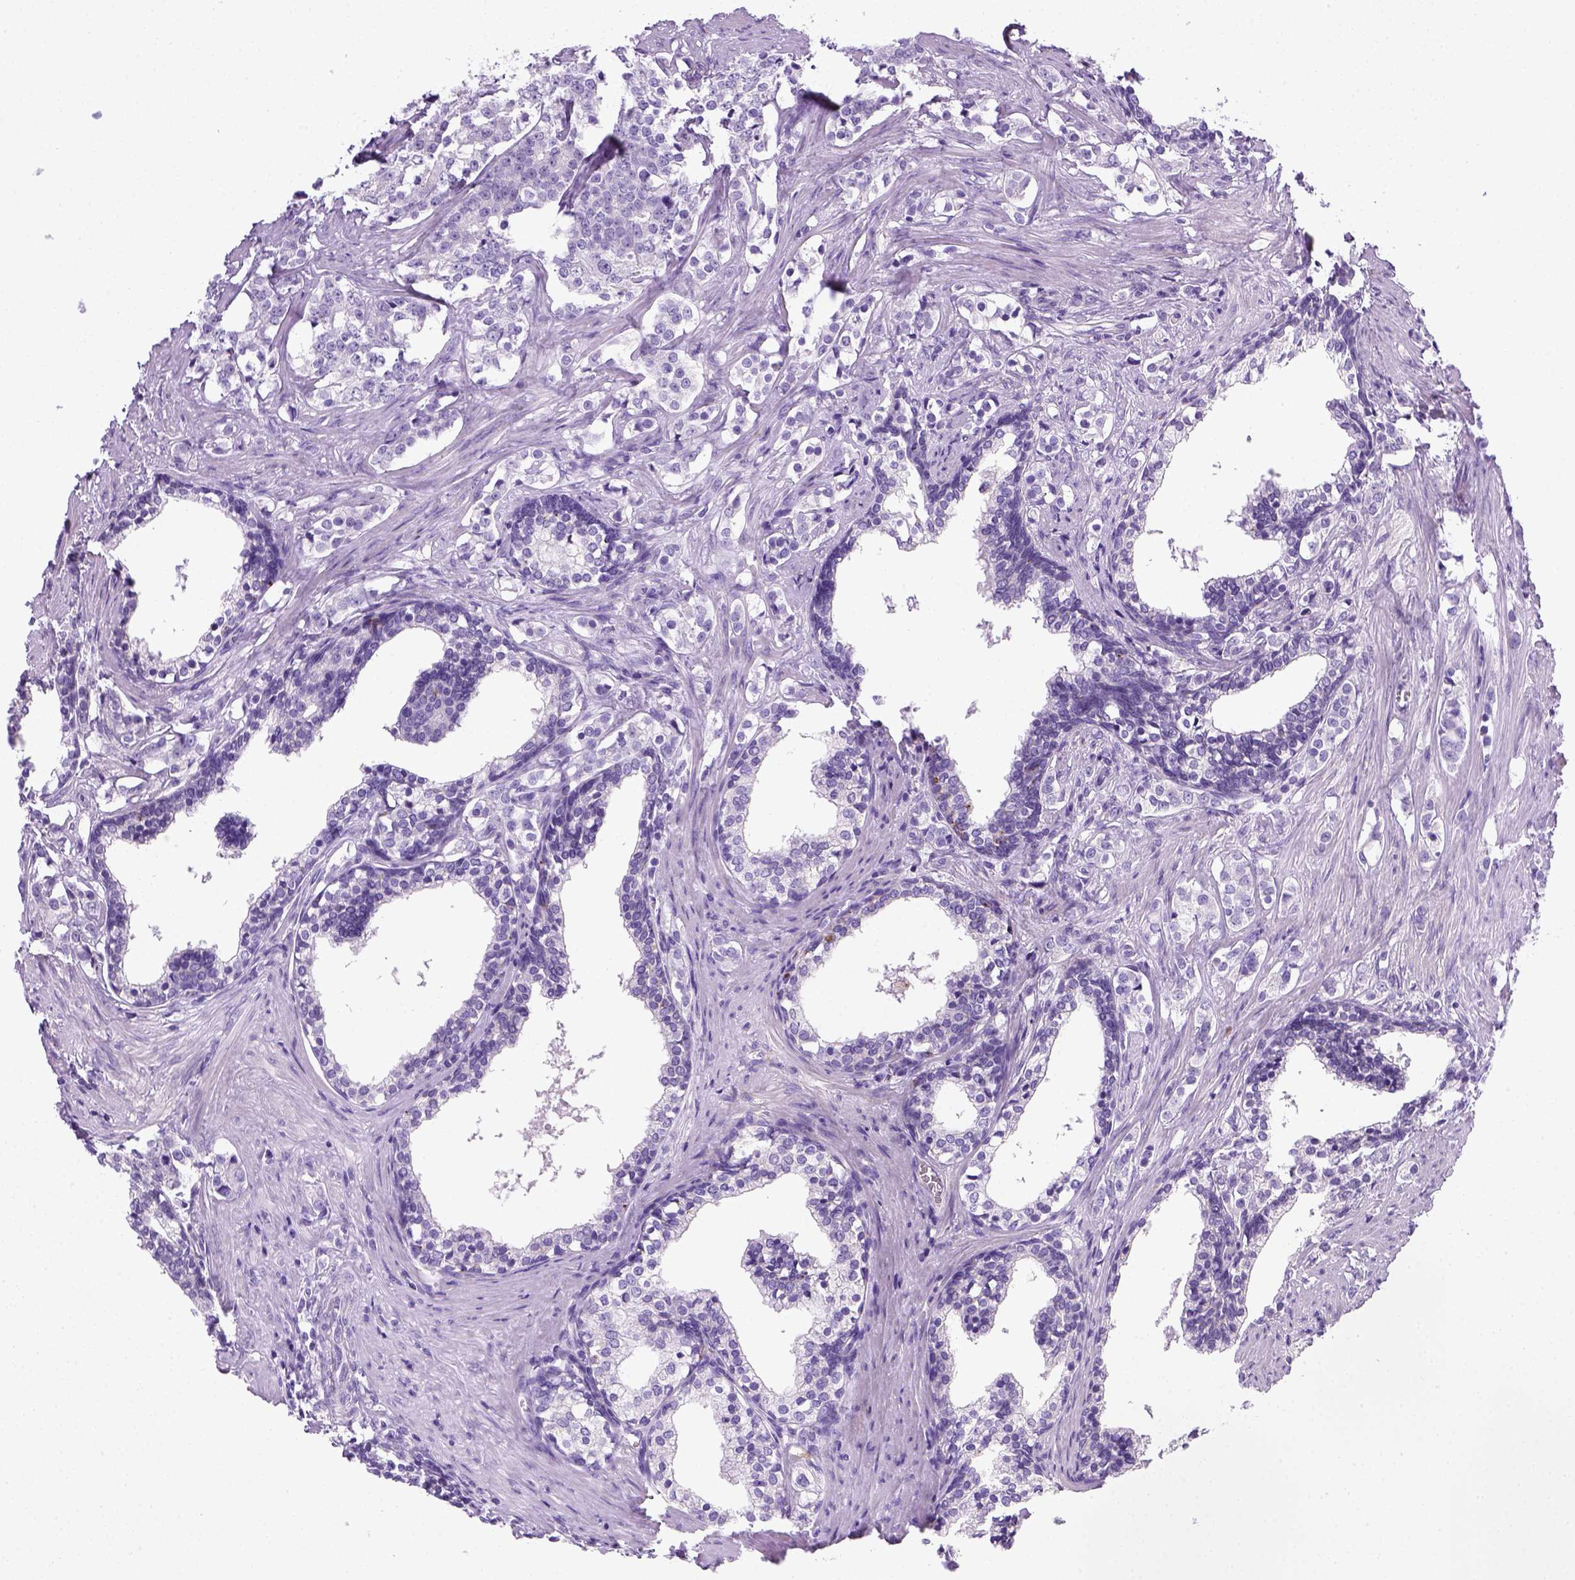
{"staining": {"intensity": "negative", "quantity": "none", "location": "none"}, "tissue": "prostate cancer", "cell_type": "Tumor cells", "image_type": "cancer", "snomed": [{"axis": "morphology", "description": "Adenocarcinoma, NOS"}, {"axis": "topography", "description": "Prostate and seminal vesicle, NOS"}], "caption": "An immunohistochemistry (IHC) micrograph of prostate adenocarcinoma is shown. There is no staining in tumor cells of prostate adenocarcinoma. The staining was performed using DAB to visualize the protein expression in brown, while the nuclei were stained in blue with hematoxylin (Magnification: 20x).", "gene": "KRT71", "patient": {"sex": "male", "age": 63}}